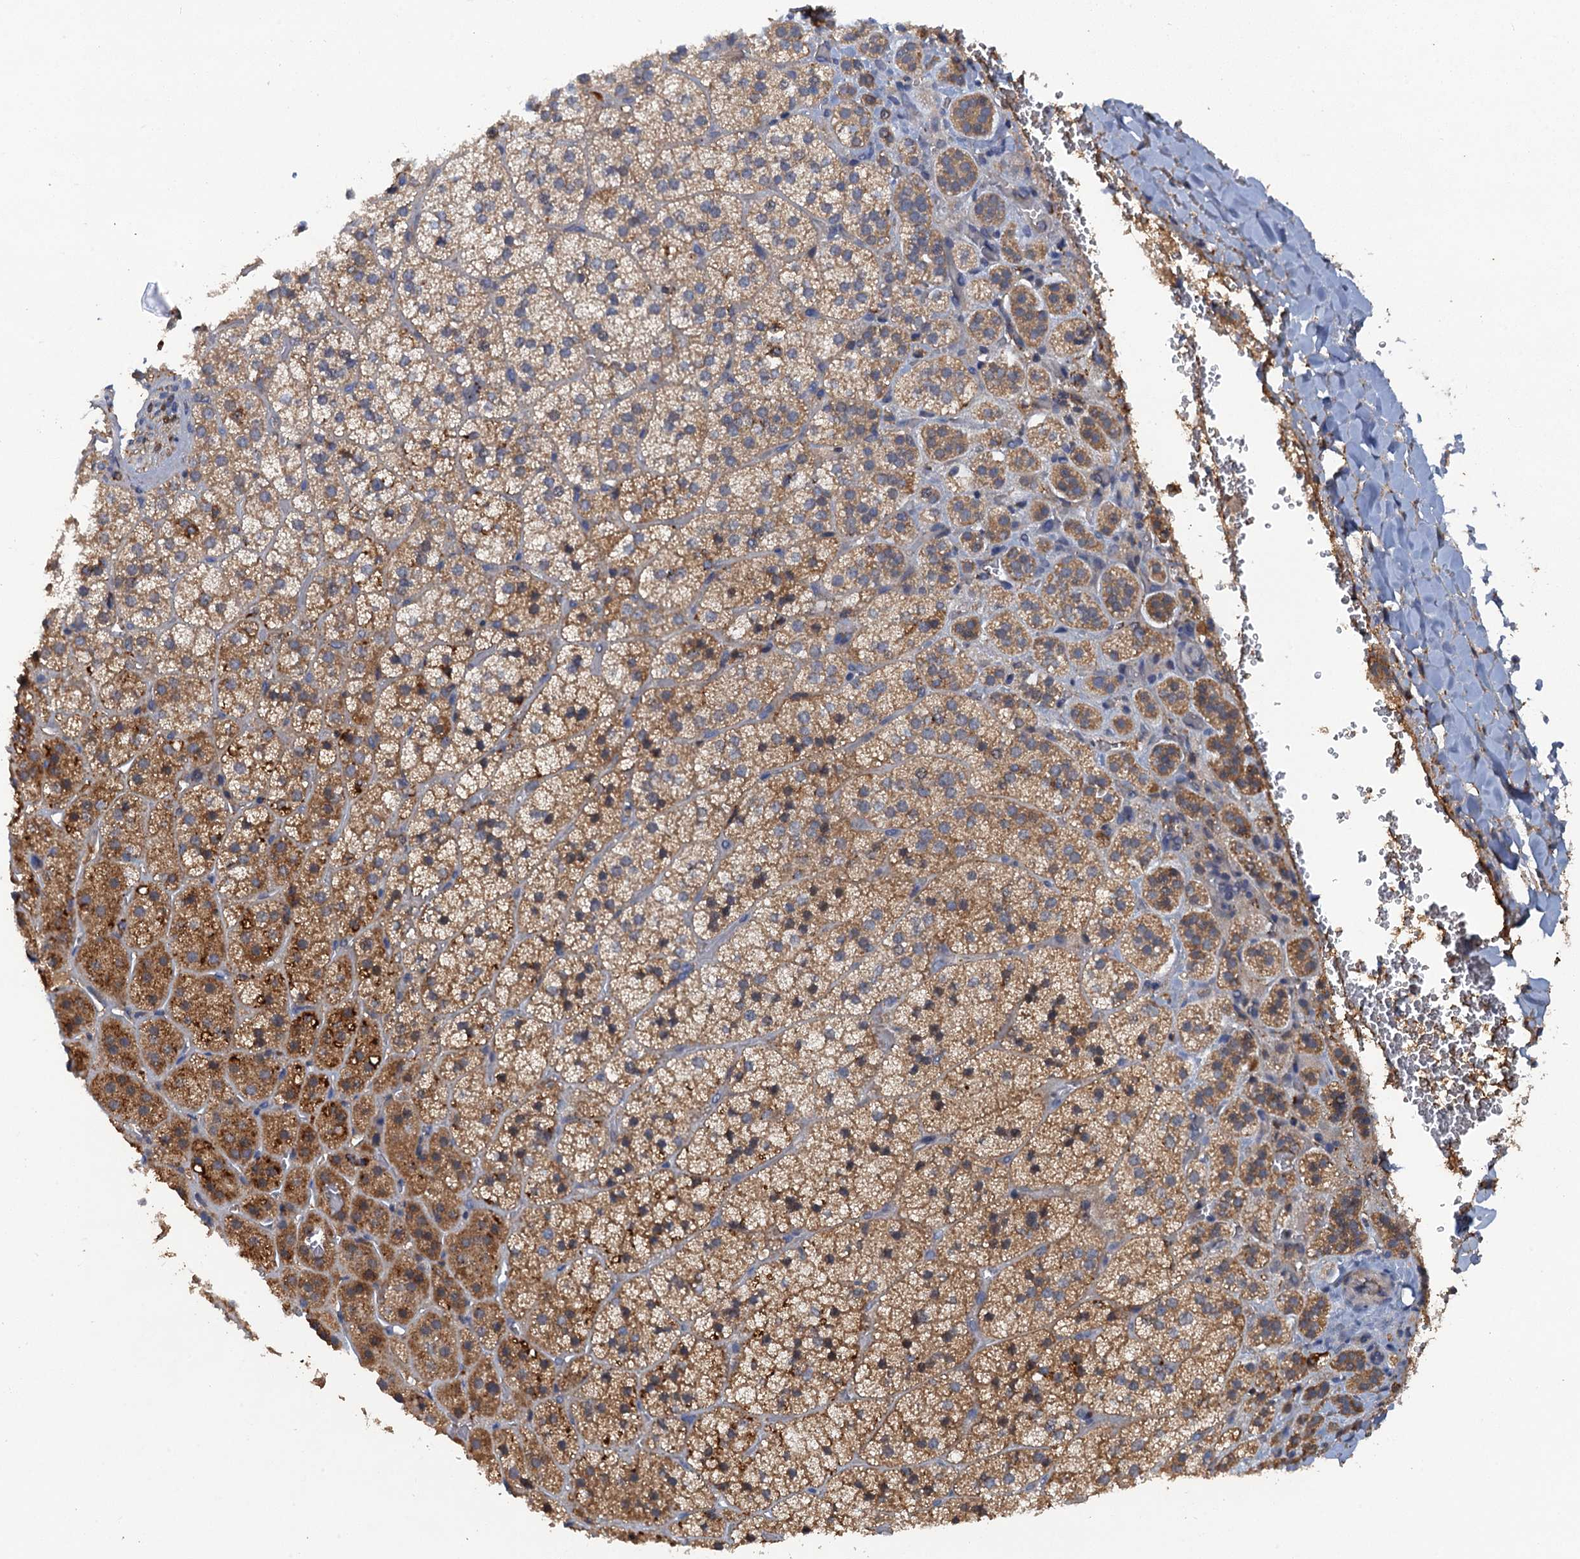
{"staining": {"intensity": "moderate", "quantity": ">75%", "location": "cytoplasmic/membranous"}, "tissue": "adrenal gland", "cell_type": "Glandular cells", "image_type": "normal", "snomed": [{"axis": "morphology", "description": "Normal tissue, NOS"}, {"axis": "topography", "description": "Adrenal gland"}], "caption": "Brown immunohistochemical staining in unremarkable human adrenal gland demonstrates moderate cytoplasmic/membranous staining in approximately >75% of glandular cells. (brown staining indicates protein expression, while blue staining denotes nuclei).", "gene": "HAPLN3", "patient": {"sex": "female", "age": 44}}